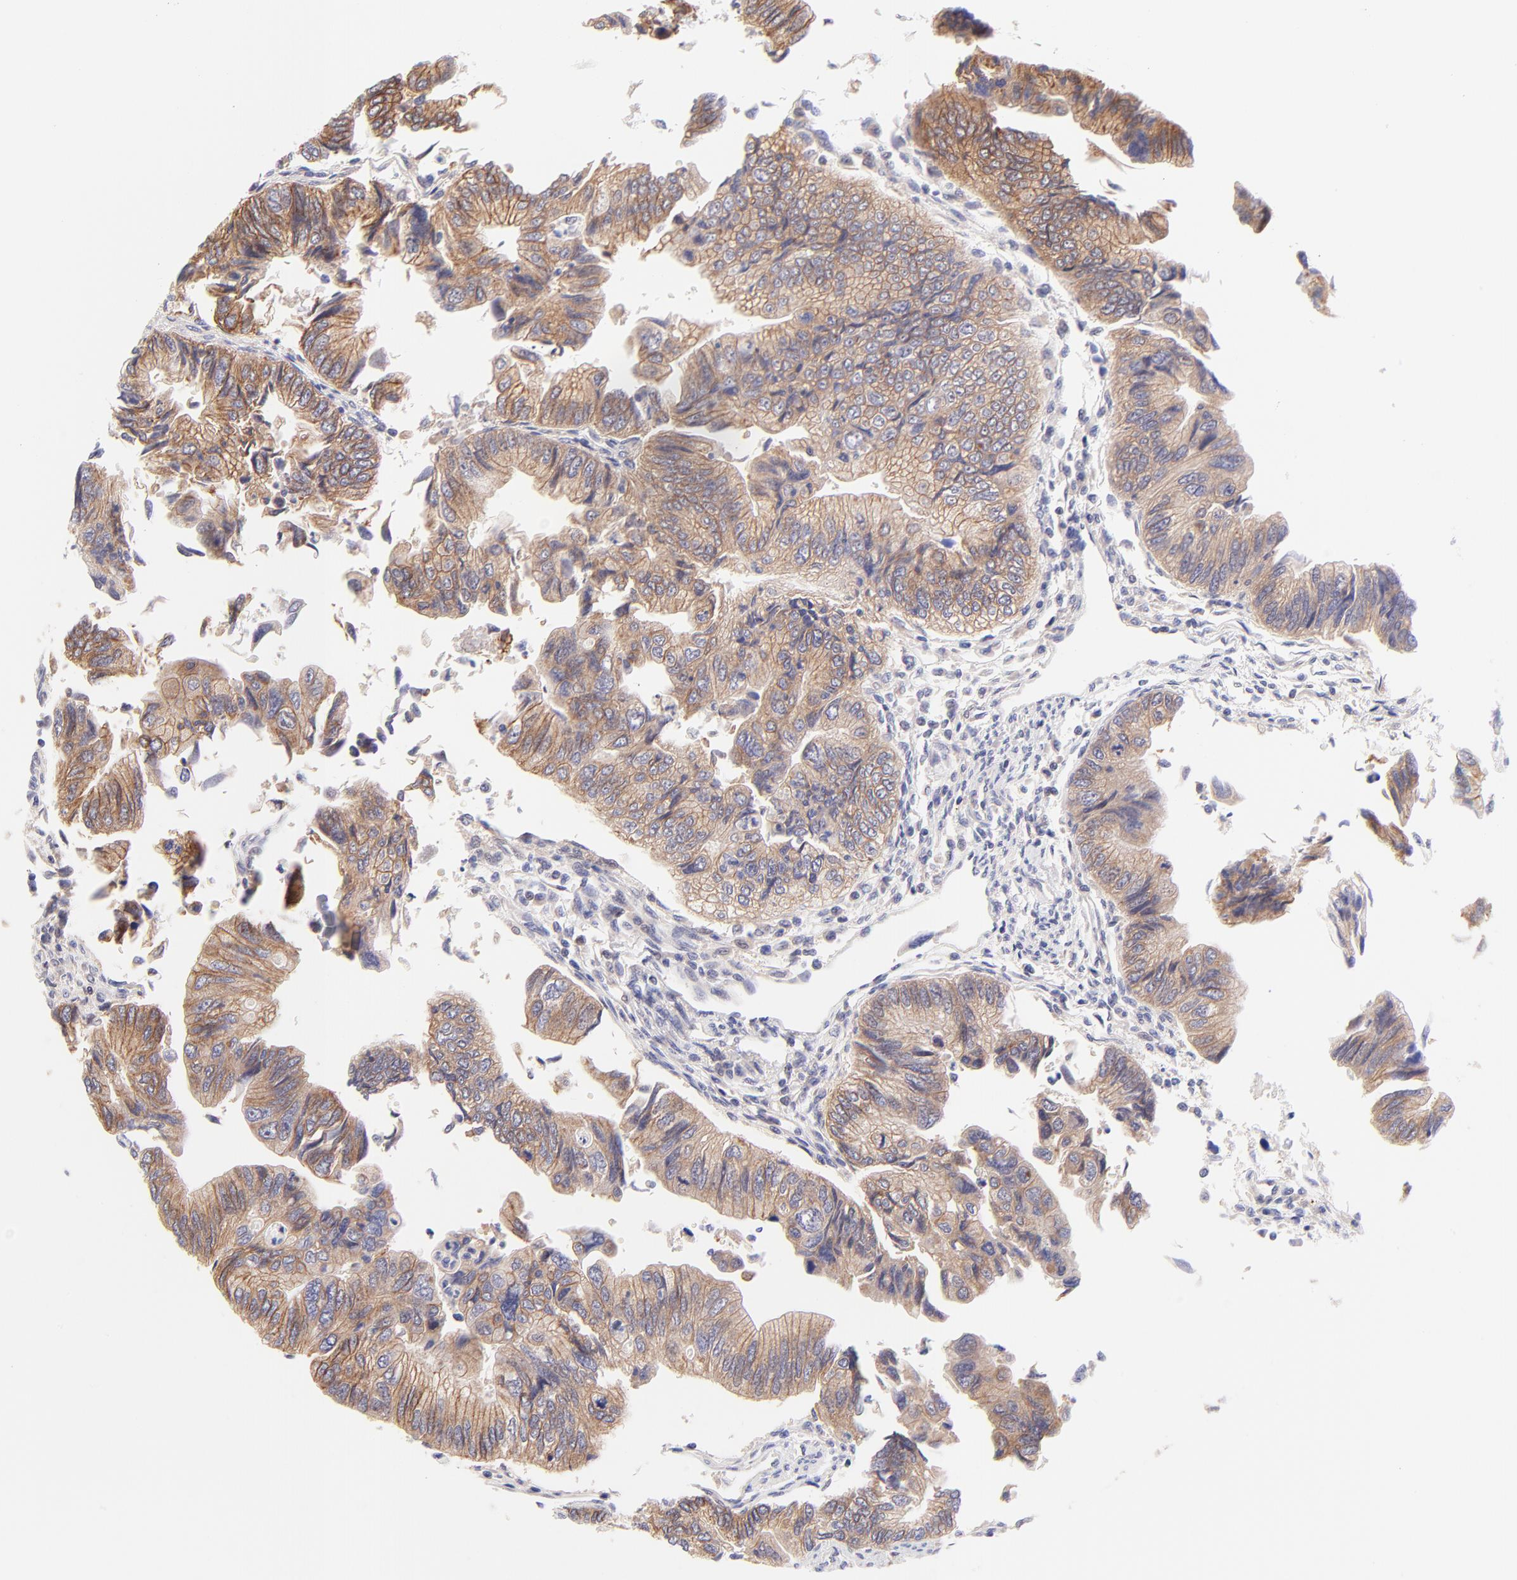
{"staining": {"intensity": "moderate", "quantity": ">75%", "location": "cytoplasmic/membranous"}, "tissue": "colorectal cancer", "cell_type": "Tumor cells", "image_type": "cancer", "snomed": [{"axis": "morphology", "description": "Adenocarcinoma, NOS"}, {"axis": "topography", "description": "Colon"}], "caption": "Protein expression analysis of adenocarcinoma (colorectal) reveals moderate cytoplasmic/membranous expression in approximately >75% of tumor cells.", "gene": "PBDC1", "patient": {"sex": "female", "age": 11}}